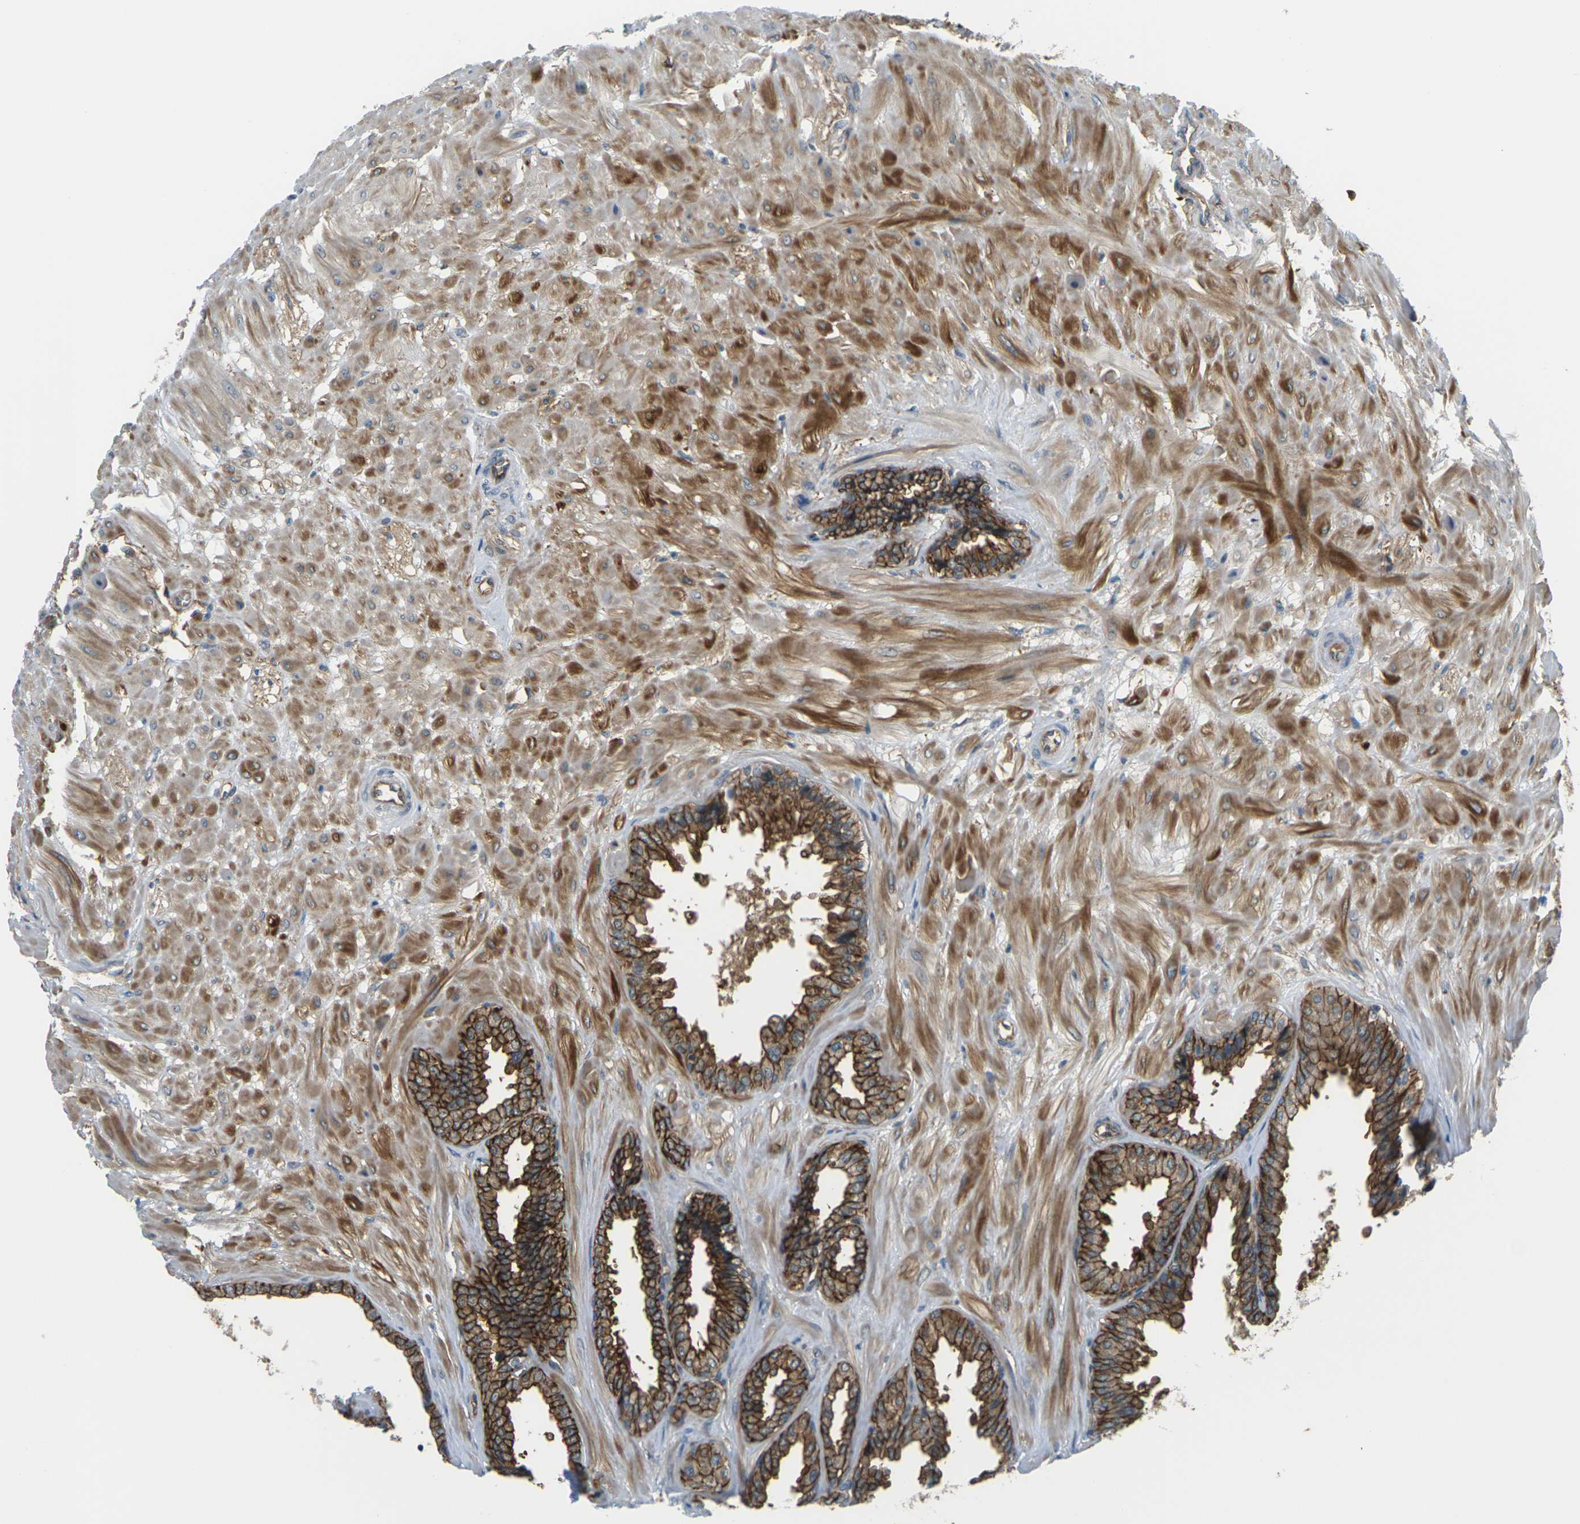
{"staining": {"intensity": "strong", "quantity": ">75%", "location": "cytoplasmic/membranous"}, "tissue": "seminal vesicle", "cell_type": "Glandular cells", "image_type": "normal", "snomed": [{"axis": "morphology", "description": "Normal tissue, NOS"}, {"axis": "topography", "description": "Seminal veicle"}], "caption": "Immunohistochemistry (DAB (3,3'-diaminobenzidine)) staining of unremarkable seminal vesicle displays strong cytoplasmic/membranous protein expression in about >75% of glandular cells.", "gene": "SLC13A3", "patient": {"sex": "male", "age": 46}}